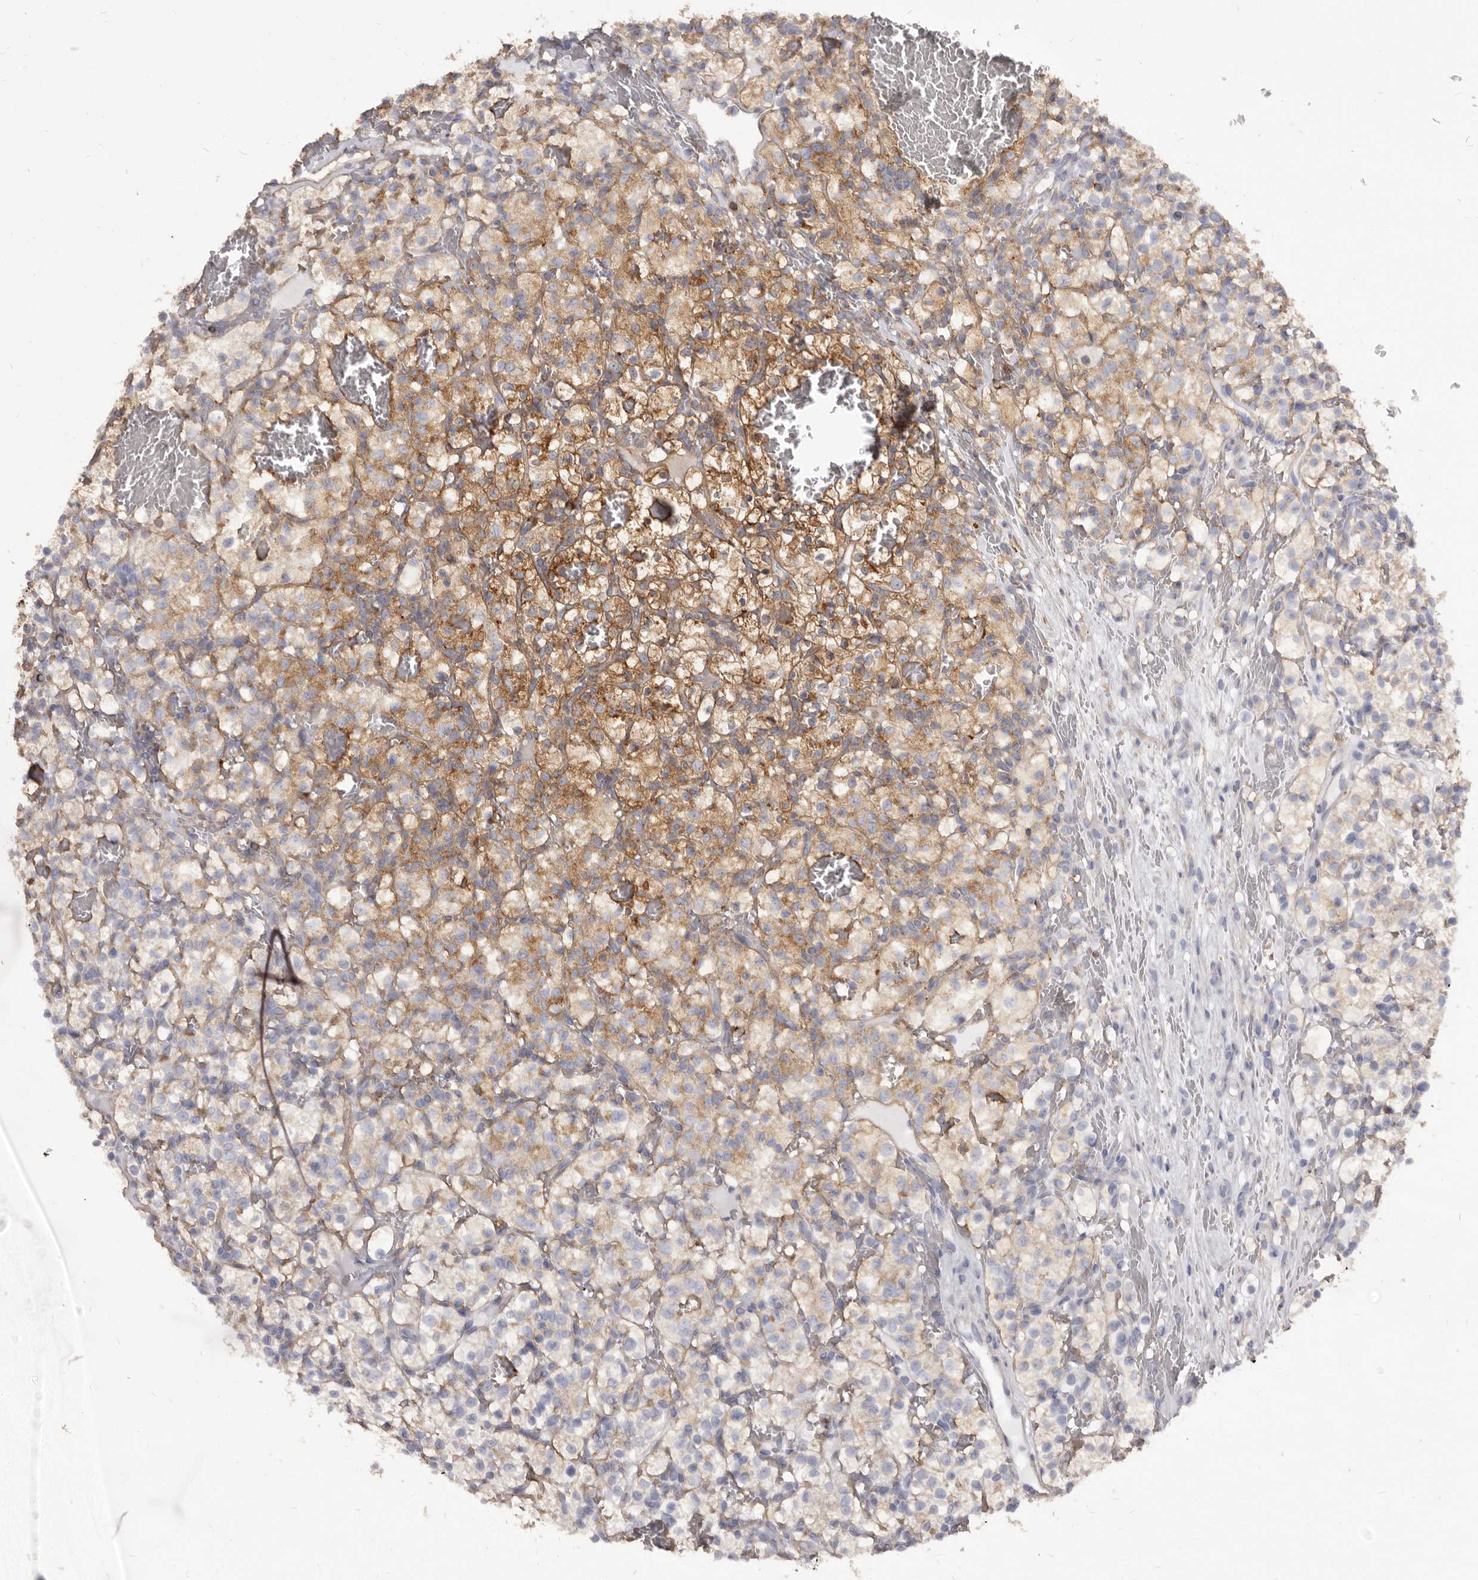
{"staining": {"intensity": "moderate", "quantity": "25%-75%", "location": "cytoplasmic/membranous"}, "tissue": "renal cancer", "cell_type": "Tumor cells", "image_type": "cancer", "snomed": [{"axis": "morphology", "description": "Adenocarcinoma, NOS"}, {"axis": "topography", "description": "Kidney"}], "caption": "IHC of renal adenocarcinoma demonstrates medium levels of moderate cytoplasmic/membranous positivity in approximately 25%-75% of tumor cells.", "gene": "TPD52", "patient": {"sex": "female", "age": 57}}